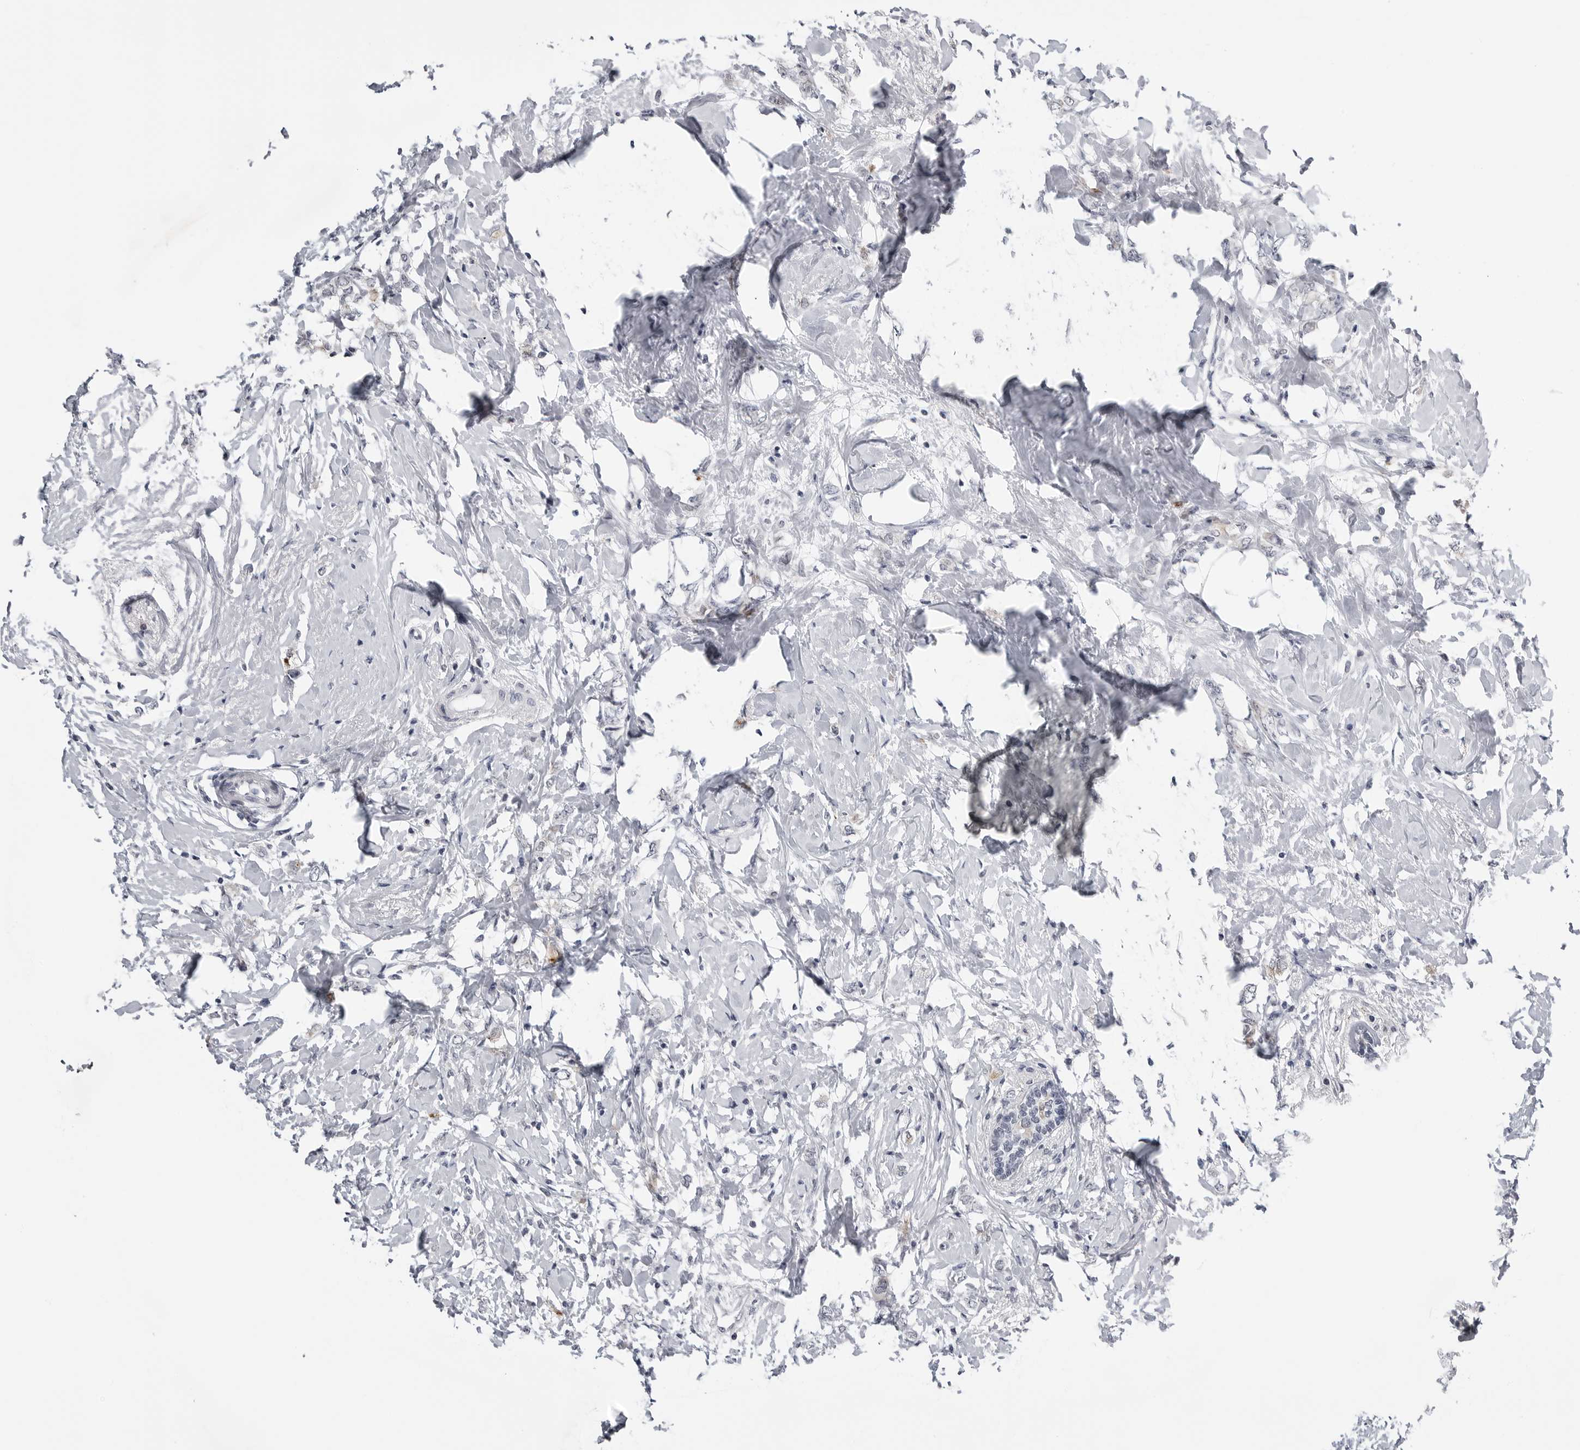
{"staining": {"intensity": "negative", "quantity": "none", "location": "none"}, "tissue": "breast cancer", "cell_type": "Tumor cells", "image_type": "cancer", "snomed": [{"axis": "morphology", "description": "Normal tissue, NOS"}, {"axis": "morphology", "description": "Lobular carcinoma"}, {"axis": "topography", "description": "Breast"}], "caption": "High power microscopy histopathology image of an IHC micrograph of lobular carcinoma (breast), revealing no significant positivity in tumor cells.", "gene": "CDK20", "patient": {"sex": "female", "age": 47}}